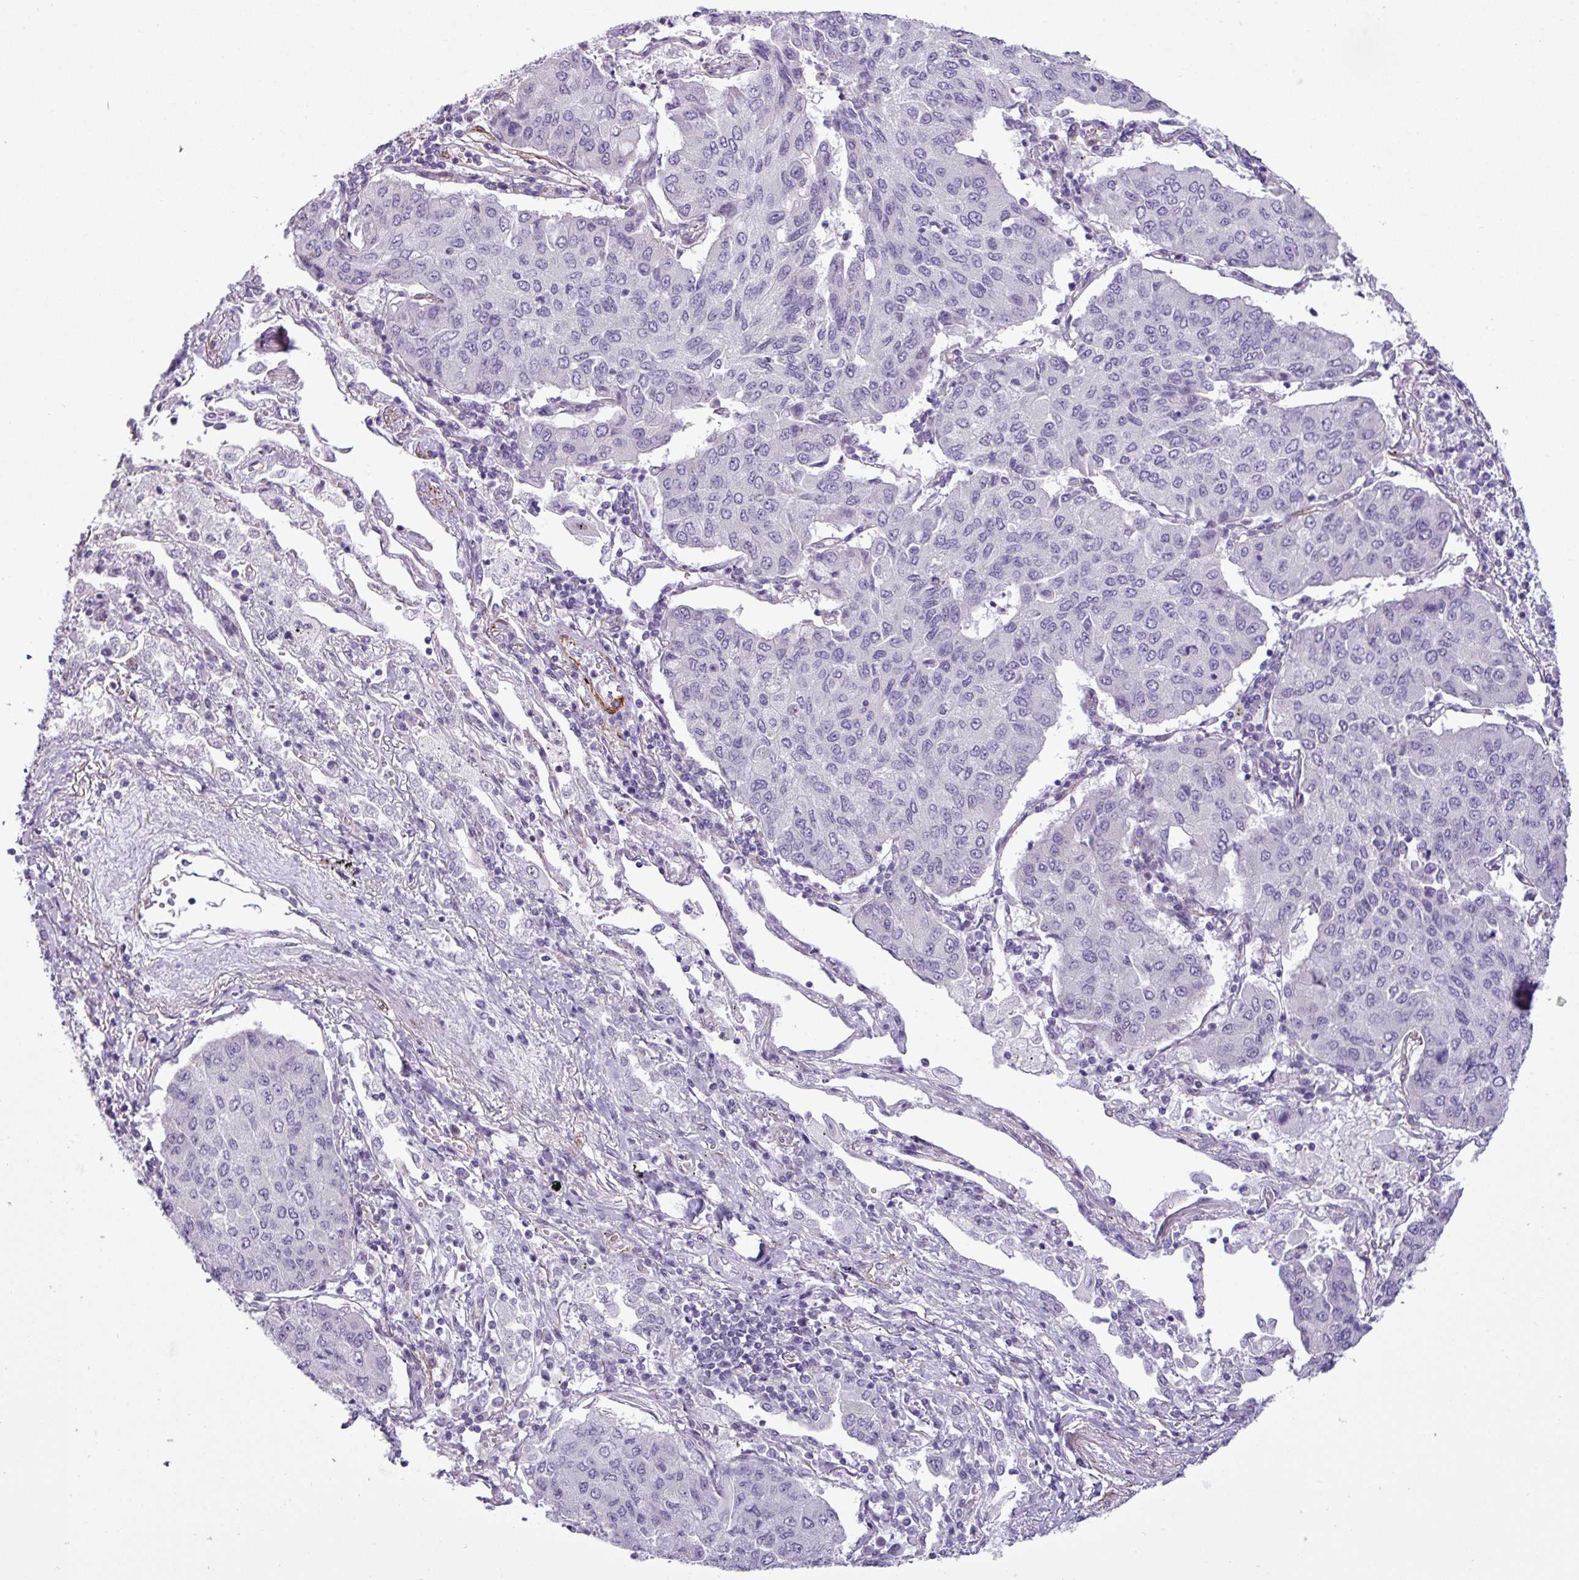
{"staining": {"intensity": "negative", "quantity": "none", "location": "none"}, "tissue": "lung cancer", "cell_type": "Tumor cells", "image_type": "cancer", "snomed": [{"axis": "morphology", "description": "Squamous cell carcinoma, NOS"}, {"axis": "topography", "description": "Lung"}], "caption": "The IHC micrograph has no significant positivity in tumor cells of lung cancer (squamous cell carcinoma) tissue.", "gene": "ATP10A", "patient": {"sex": "male", "age": 74}}